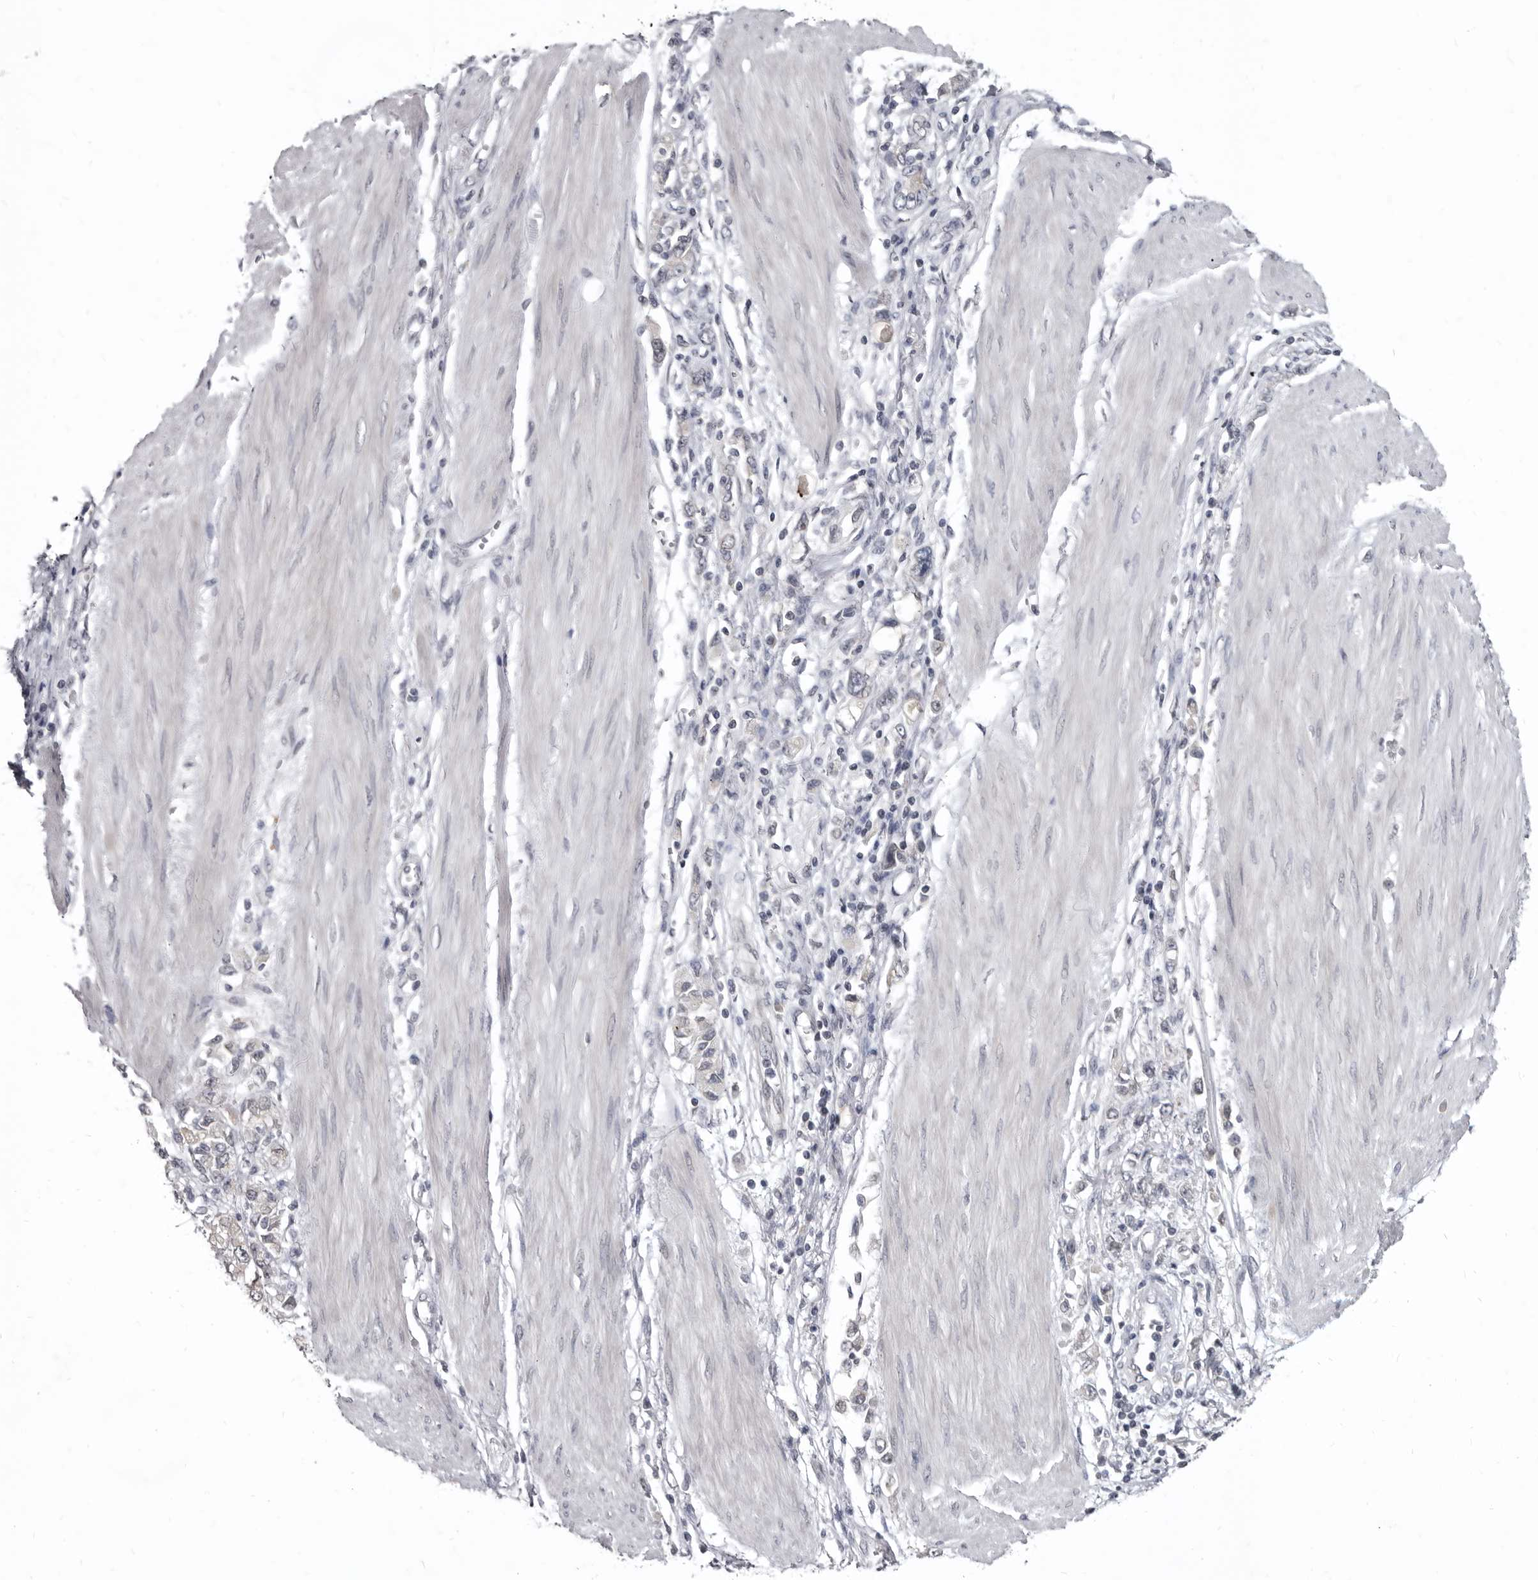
{"staining": {"intensity": "negative", "quantity": "none", "location": "none"}, "tissue": "stomach cancer", "cell_type": "Tumor cells", "image_type": "cancer", "snomed": [{"axis": "morphology", "description": "Adenocarcinoma, NOS"}, {"axis": "topography", "description": "Stomach"}], "caption": "High magnification brightfield microscopy of adenocarcinoma (stomach) stained with DAB (brown) and counterstained with hematoxylin (blue): tumor cells show no significant expression.", "gene": "SULT1E1", "patient": {"sex": "female", "age": 76}}